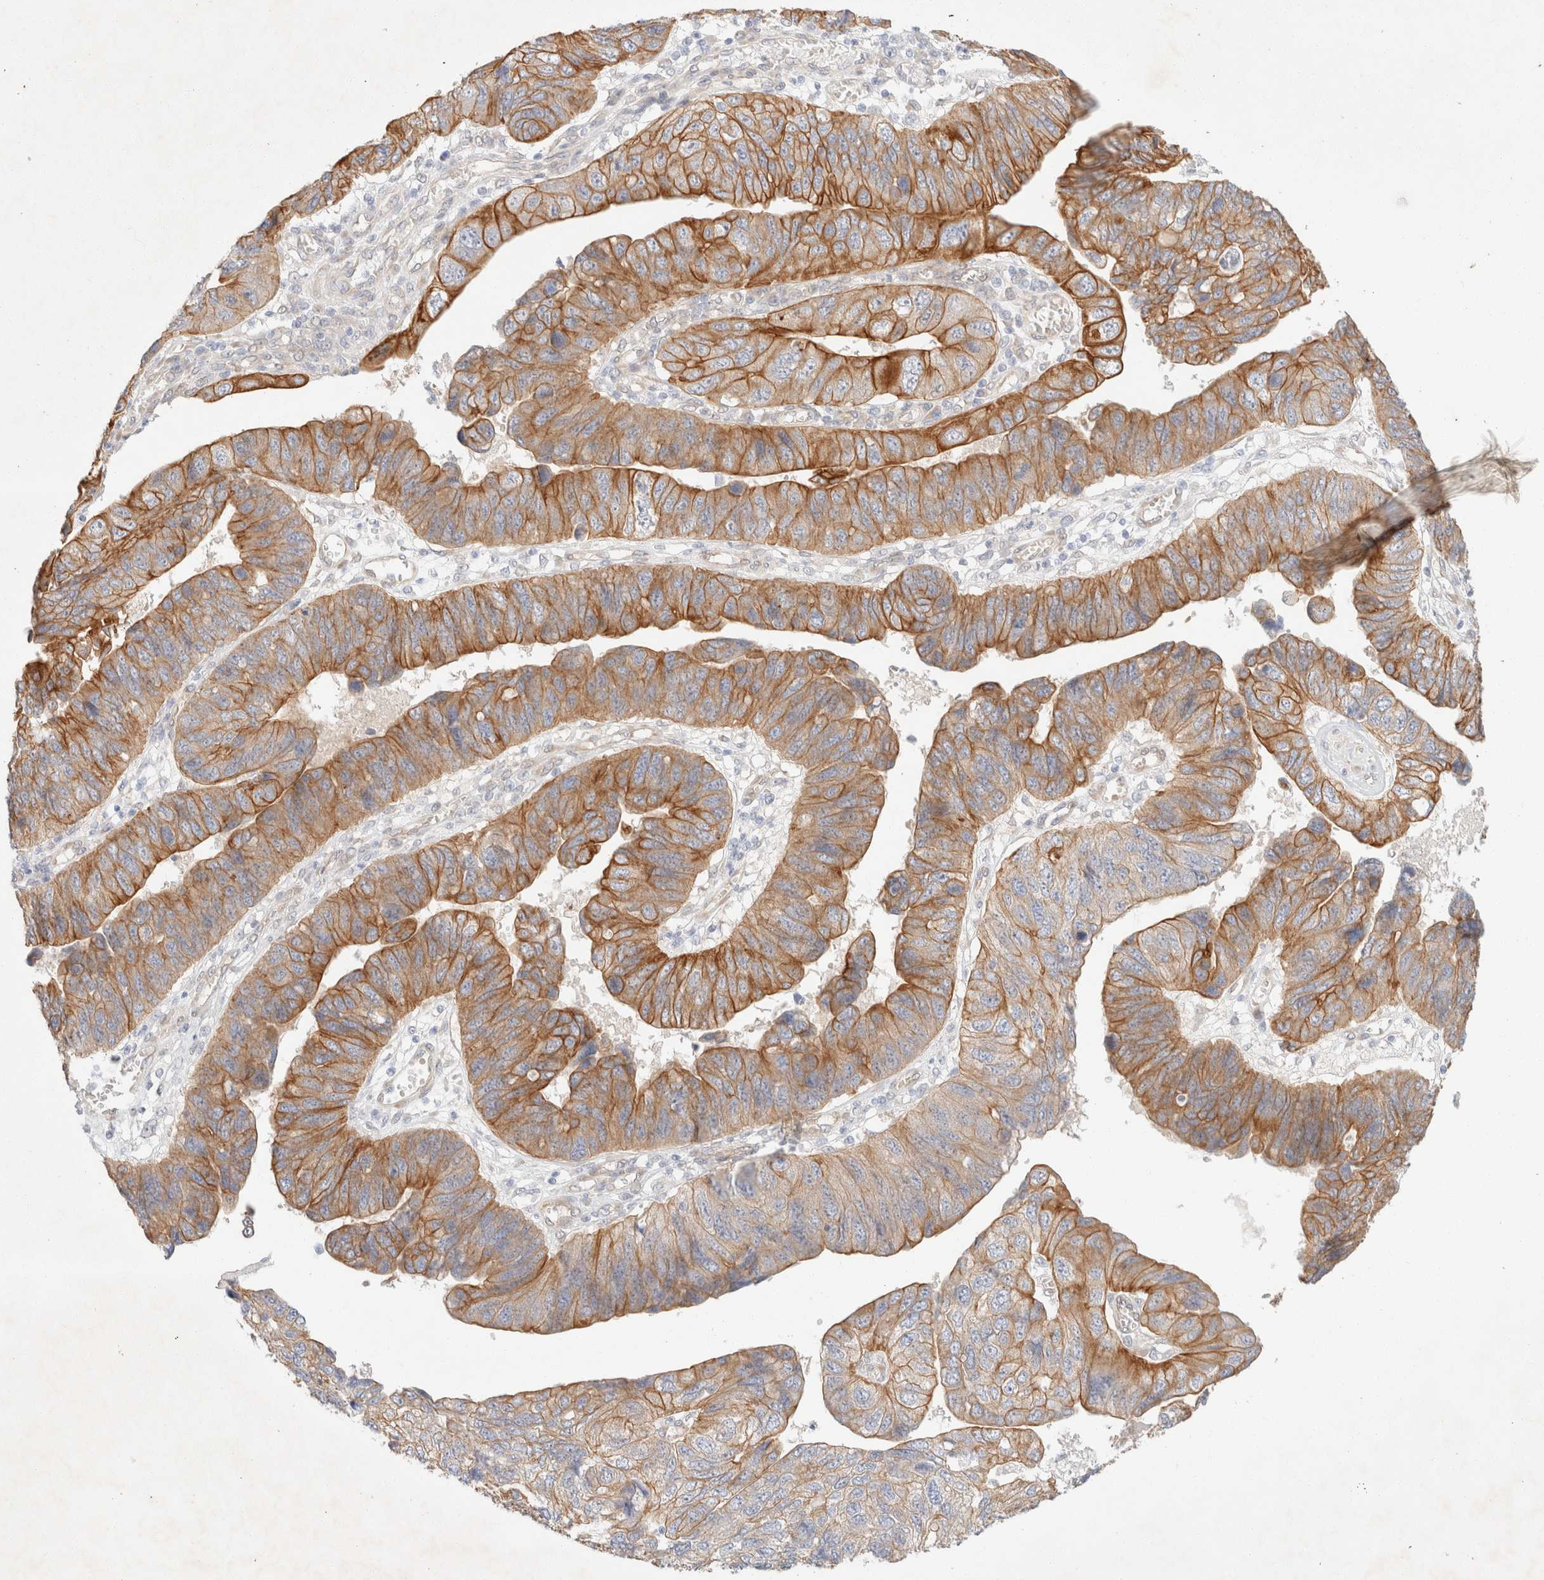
{"staining": {"intensity": "moderate", "quantity": ">75%", "location": "cytoplasmic/membranous"}, "tissue": "stomach cancer", "cell_type": "Tumor cells", "image_type": "cancer", "snomed": [{"axis": "morphology", "description": "Adenocarcinoma, NOS"}, {"axis": "topography", "description": "Stomach"}], "caption": "Protein expression analysis of adenocarcinoma (stomach) demonstrates moderate cytoplasmic/membranous positivity in about >75% of tumor cells.", "gene": "CSNK1E", "patient": {"sex": "male", "age": 59}}